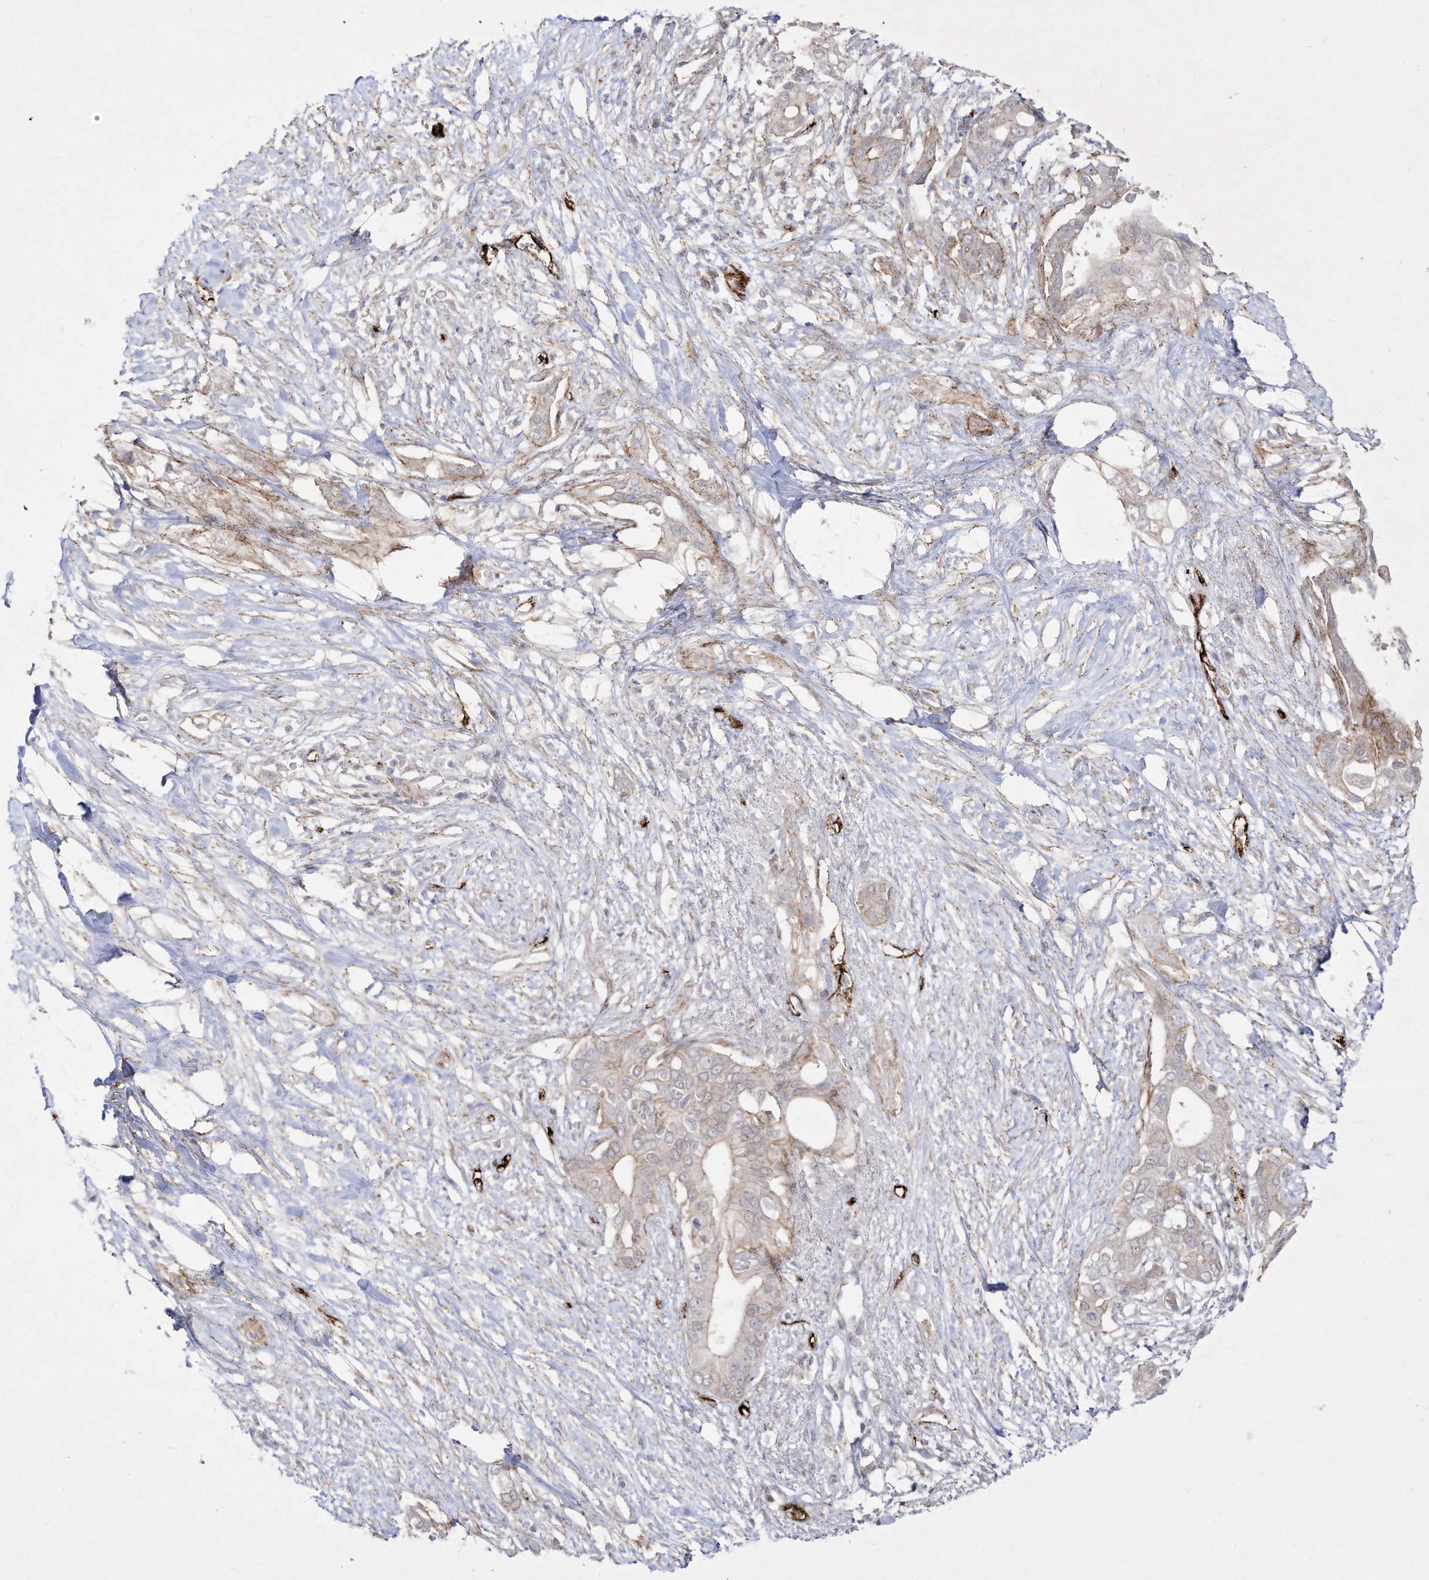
{"staining": {"intensity": "negative", "quantity": "none", "location": "none"}, "tissue": "pancreatic cancer", "cell_type": "Tumor cells", "image_type": "cancer", "snomed": [{"axis": "morphology", "description": "Normal tissue, NOS"}, {"axis": "morphology", "description": "Adenocarcinoma, NOS"}, {"axis": "topography", "description": "Pancreas"}, {"axis": "topography", "description": "Peripheral nerve tissue"}], "caption": "Adenocarcinoma (pancreatic) was stained to show a protein in brown. There is no significant staining in tumor cells.", "gene": "ZGRF1", "patient": {"sex": "male", "age": 59}}